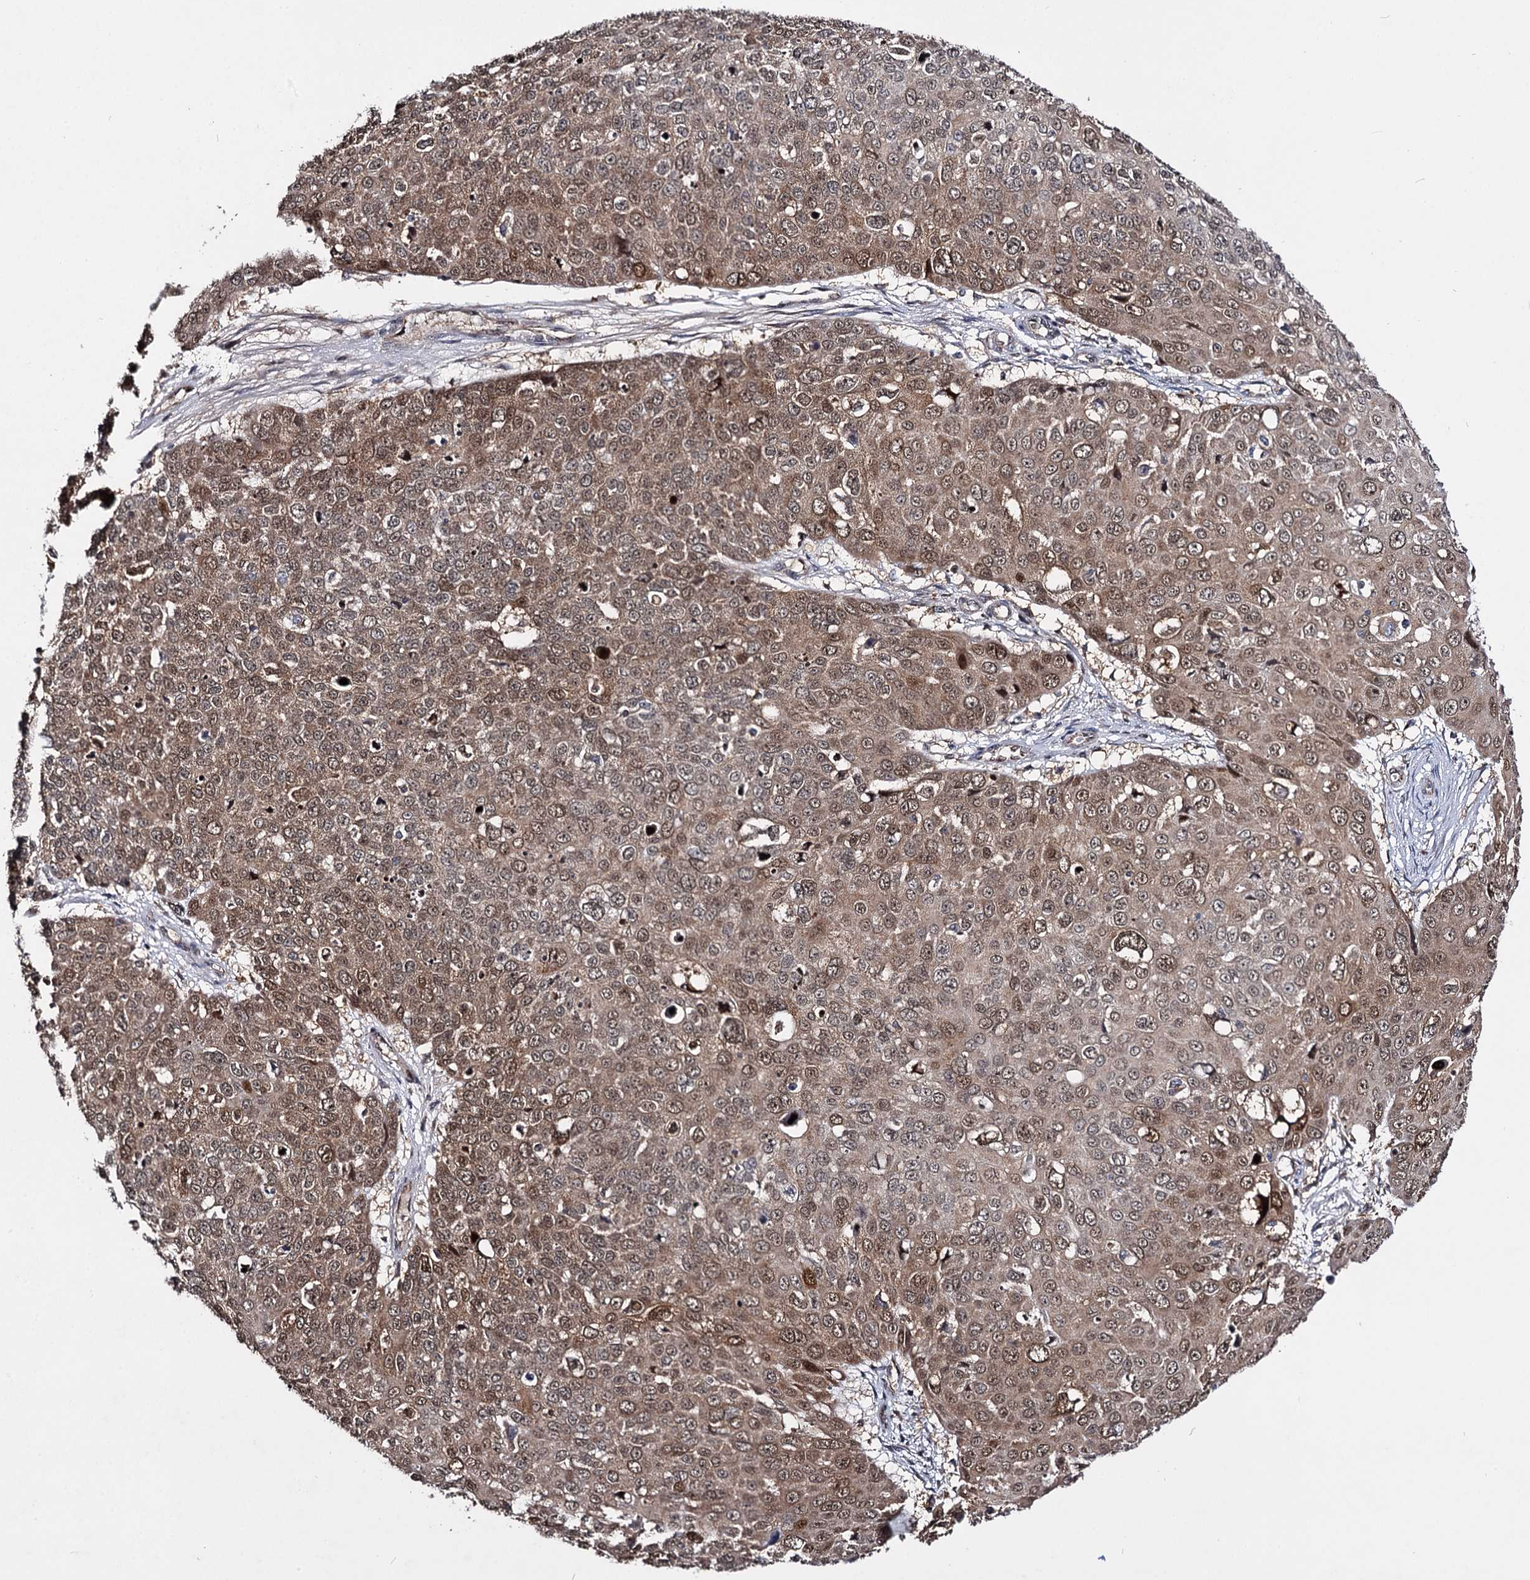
{"staining": {"intensity": "moderate", "quantity": ">75%", "location": "cytoplasmic/membranous,nuclear"}, "tissue": "skin cancer", "cell_type": "Tumor cells", "image_type": "cancer", "snomed": [{"axis": "morphology", "description": "Squamous cell carcinoma, NOS"}, {"axis": "topography", "description": "Skin"}], "caption": "This micrograph displays immunohistochemistry (IHC) staining of human squamous cell carcinoma (skin), with medium moderate cytoplasmic/membranous and nuclear staining in about >75% of tumor cells.", "gene": "CEP76", "patient": {"sex": "male", "age": 71}}